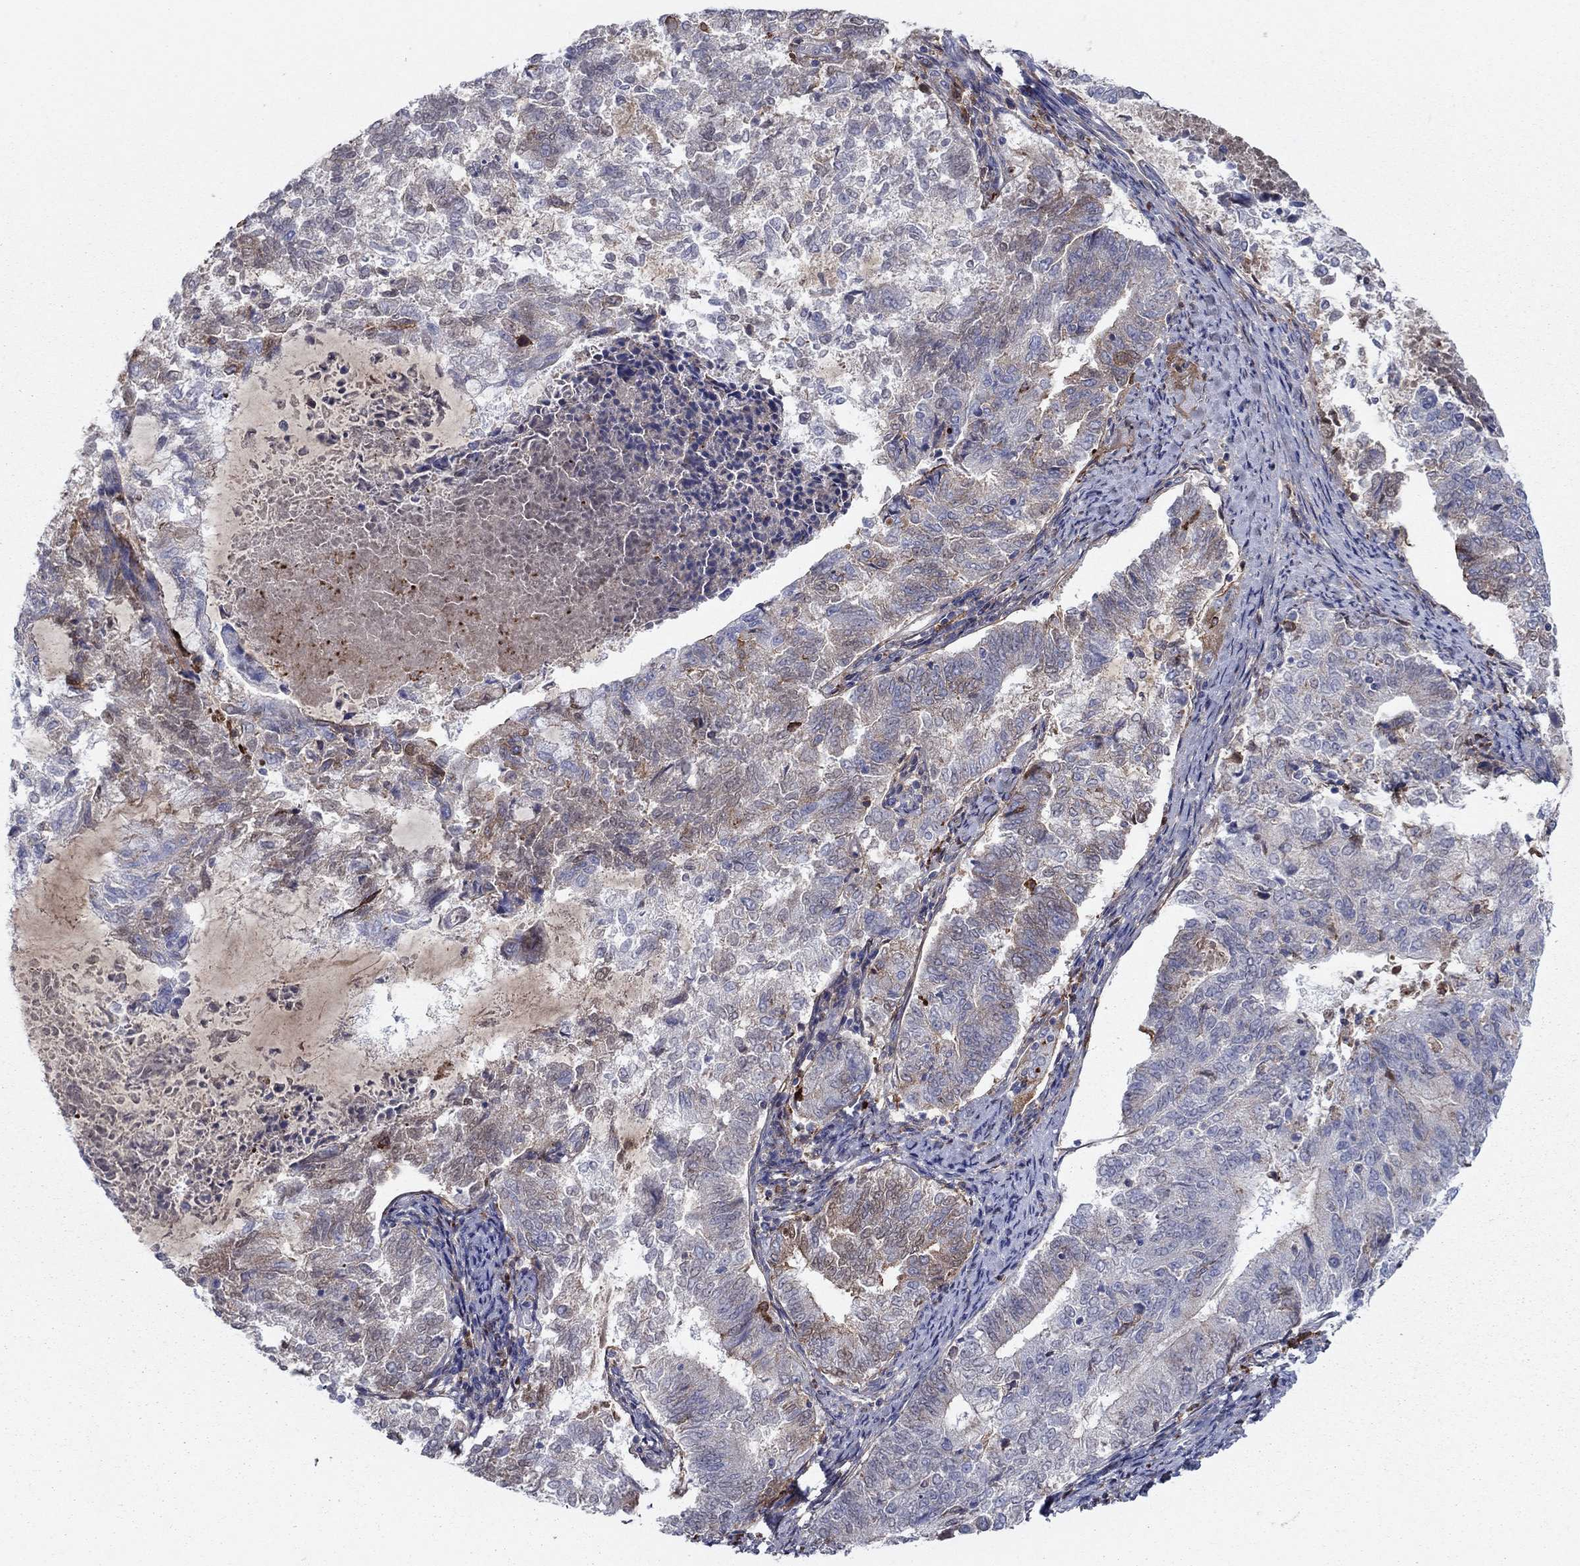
{"staining": {"intensity": "moderate", "quantity": "<25%", "location": "cytoplasmic/membranous"}, "tissue": "endometrial cancer", "cell_type": "Tumor cells", "image_type": "cancer", "snomed": [{"axis": "morphology", "description": "Adenocarcinoma, NOS"}, {"axis": "topography", "description": "Endometrium"}], "caption": "Adenocarcinoma (endometrial) stained with immunohistochemistry (IHC) demonstrates moderate cytoplasmic/membranous positivity in about <25% of tumor cells.", "gene": "HPX", "patient": {"sex": "female", "age": 65}}